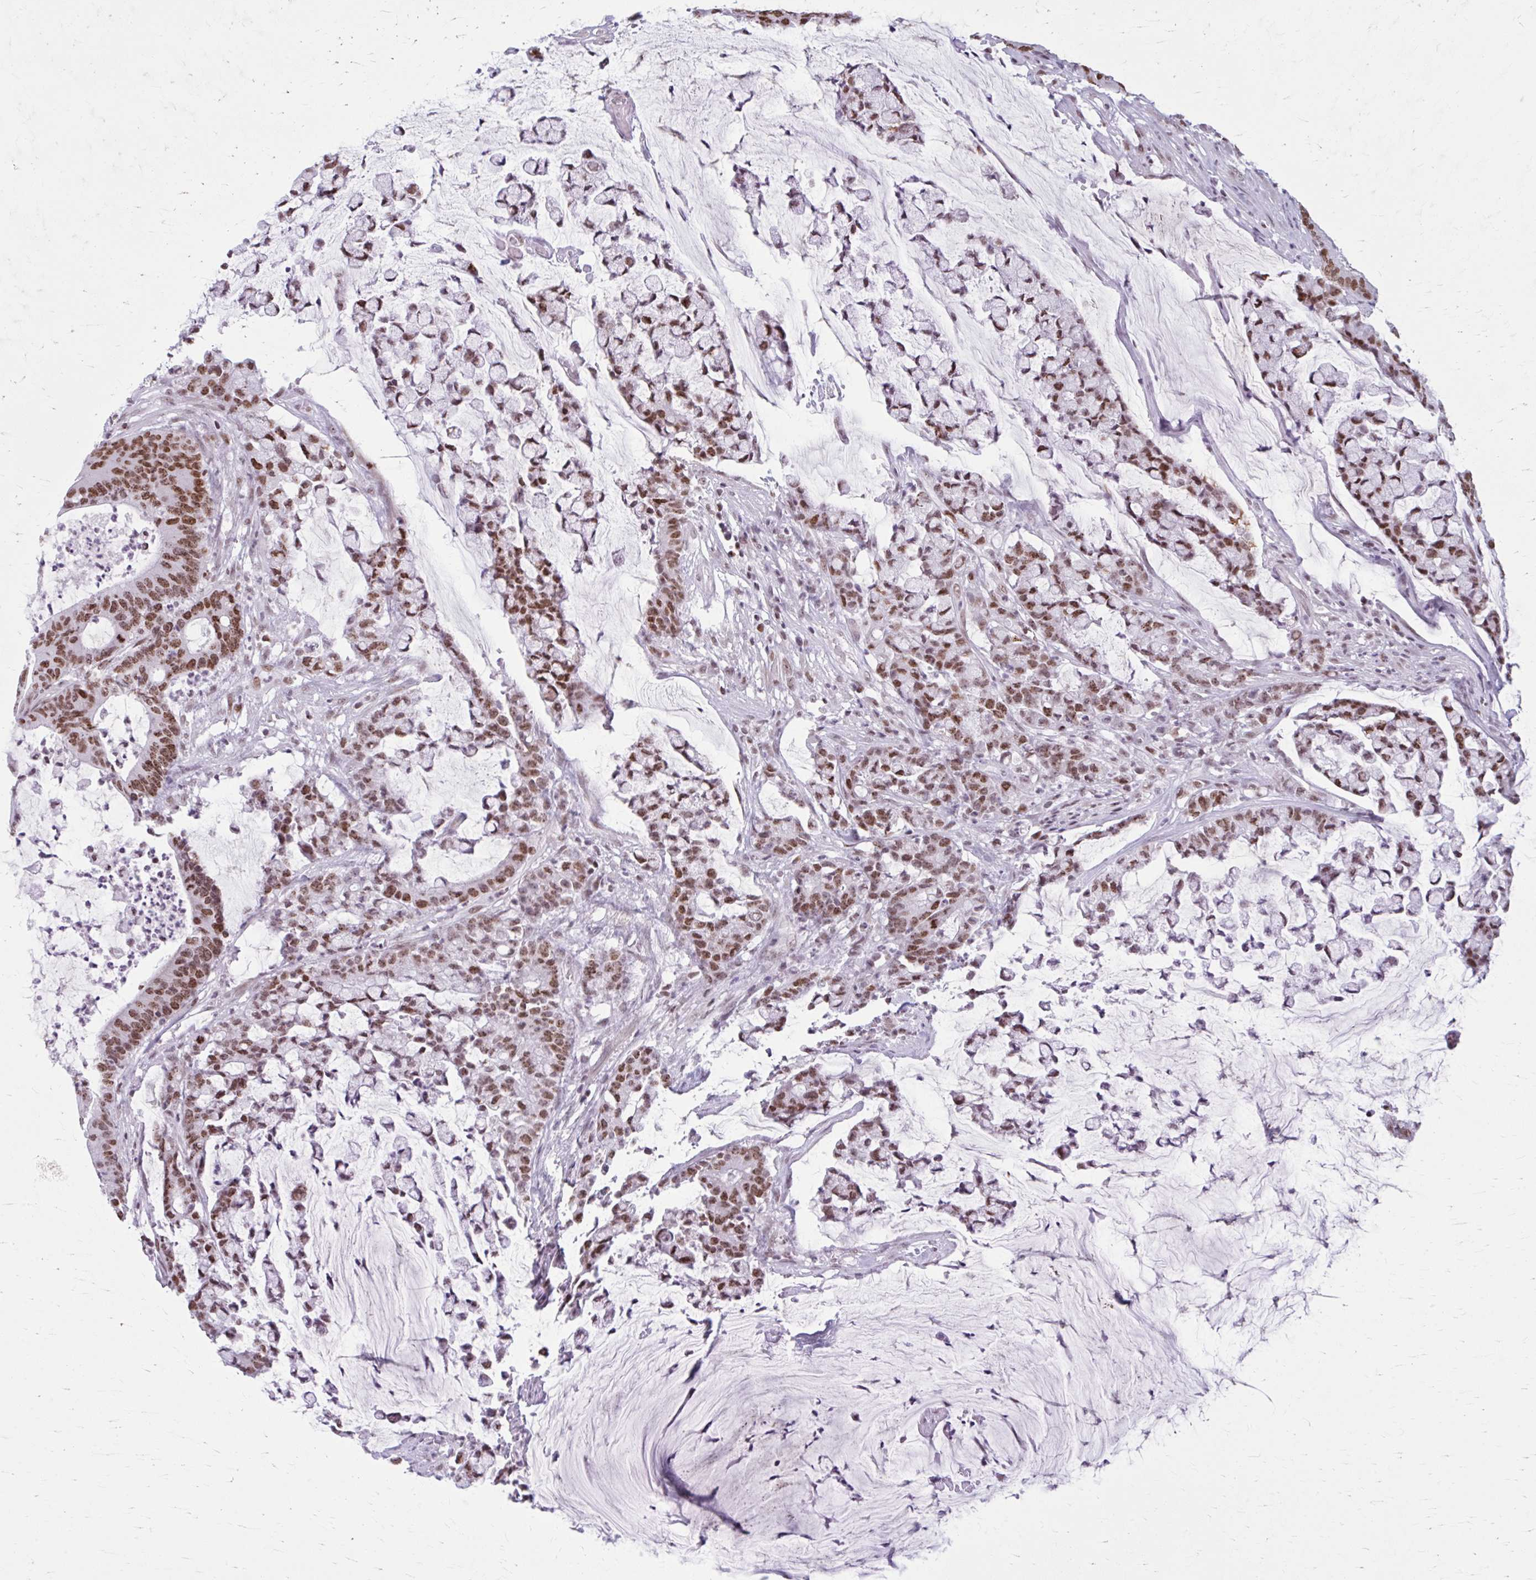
{"staining": {"intensity": "moderate", "quantity": ">75%", "location": "nuclear"}, "tissue": "colorectal cancer", "cell_type": "Tumor cells", "image_type": "cancer", "snomed": [{"axis": "morphology", "description": "Adenocarcinoma, NOS"}, {"axis": "topography", "description": "Colon"}], "caption": "An image showing moderate nuclear staining in about >75% of tumor cells in colorectal cancer, as visualized by brown immunohistochemical staining.", "gene": "PABIR1", "patient": {"sex": "female", "age": 84}}